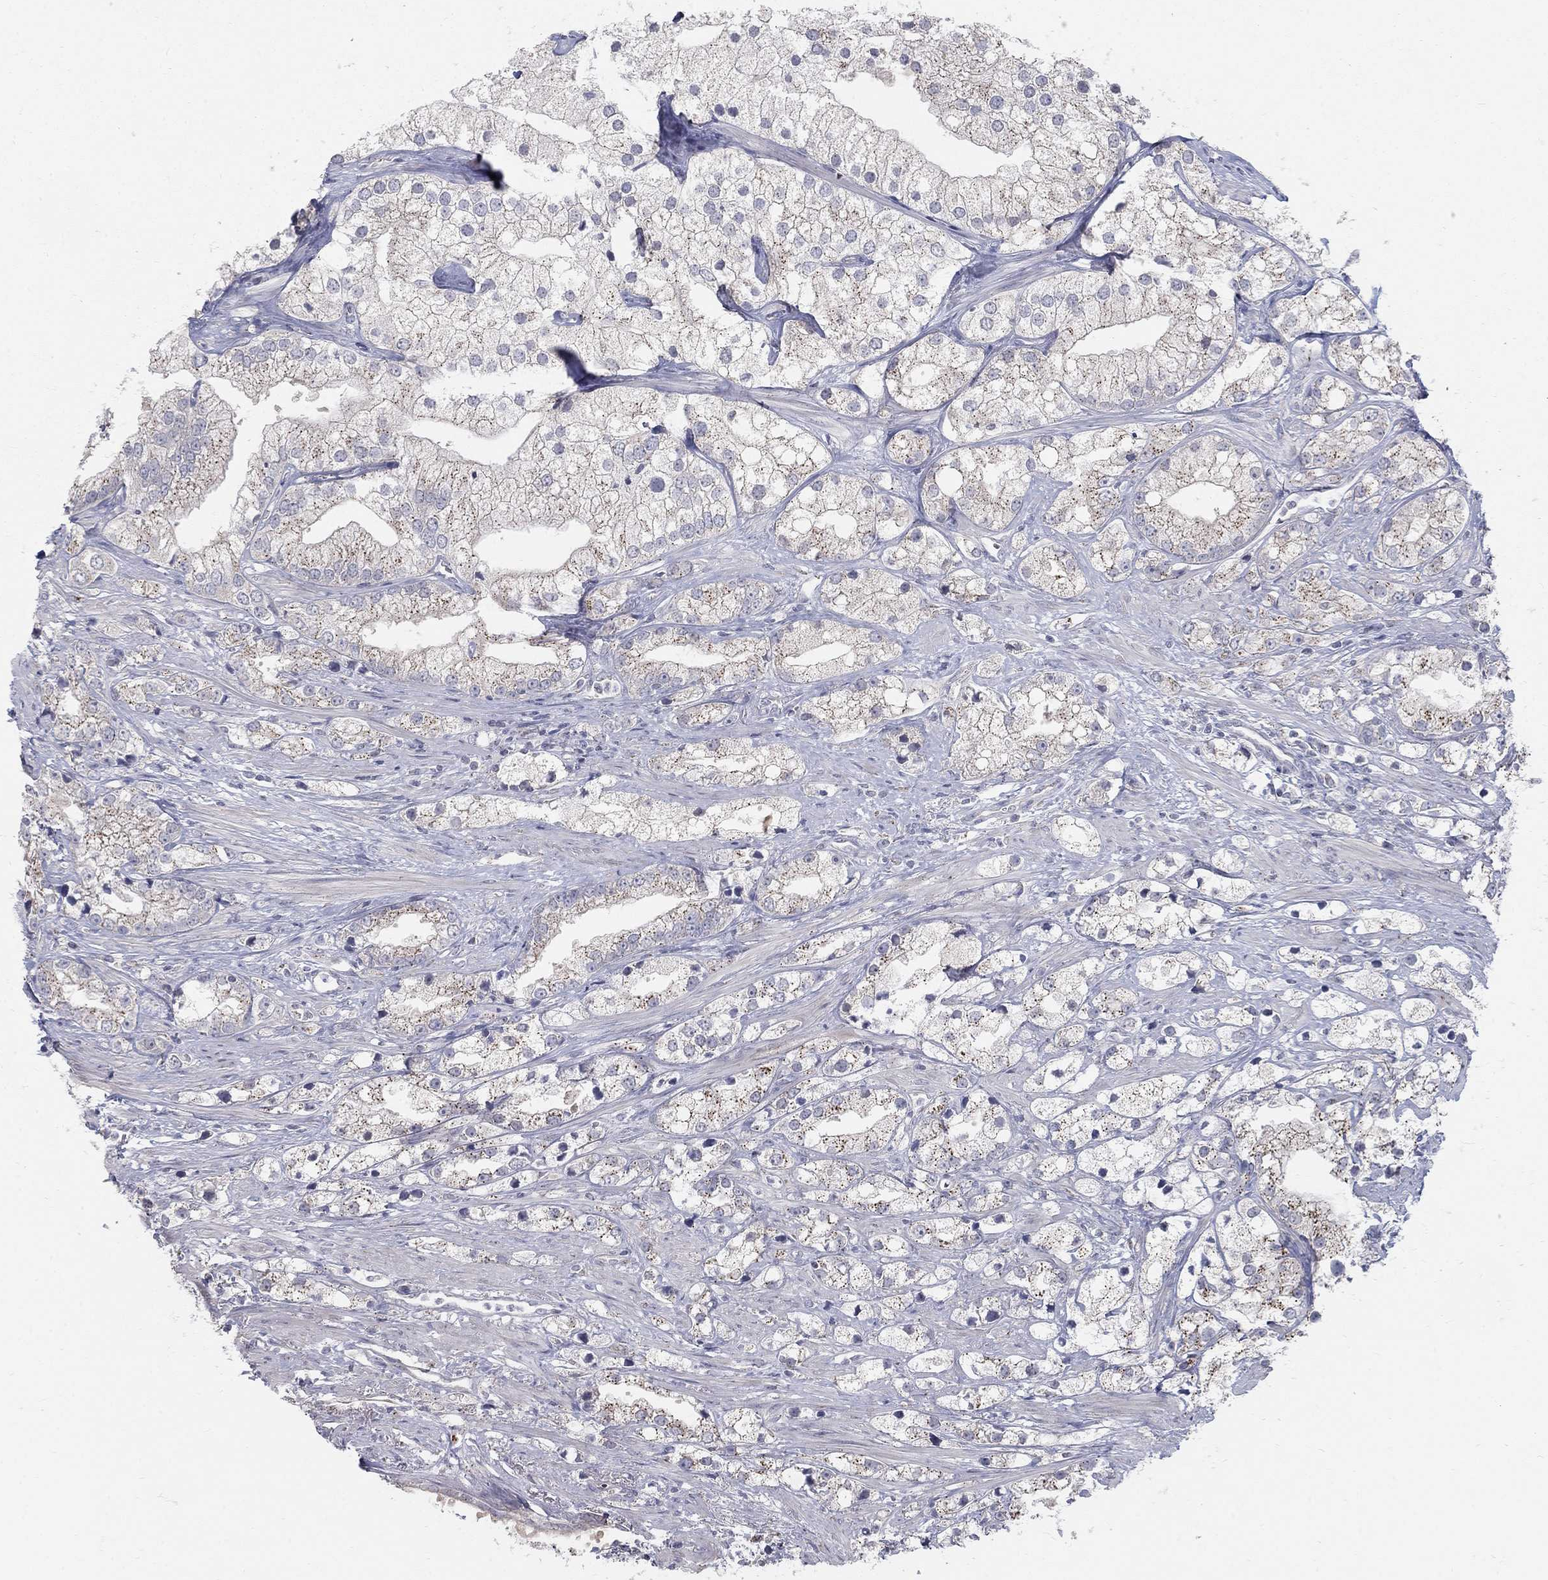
{"staining": {"intensity": "weak", "quantity": "25%-75%", "location": "cytoplasmic/membranous"}, "tissue": "prostate cancer", "cell_type": "Tumor cells", "image_type": "cancer", "snomed": [{"axis": "morphology", "description": "Adenocarcinoma, NOS"}, {"axis": "topography", "description": "Prostate and seminal vesicle, NOS"}, {"axis": "topography", "description": "Prostate"}], "caption": "An immunohistochemistry histopathology image of neoplastic tissue is shown. Protein staining in brown shows weak cytoplasmic/membranous positivity in prostate cancer (adenocarcinoma) within tumor cells. Nuclei are stained in blue.", "gene": "PANK3", "patient": {"sex": "male", "age": 79}}